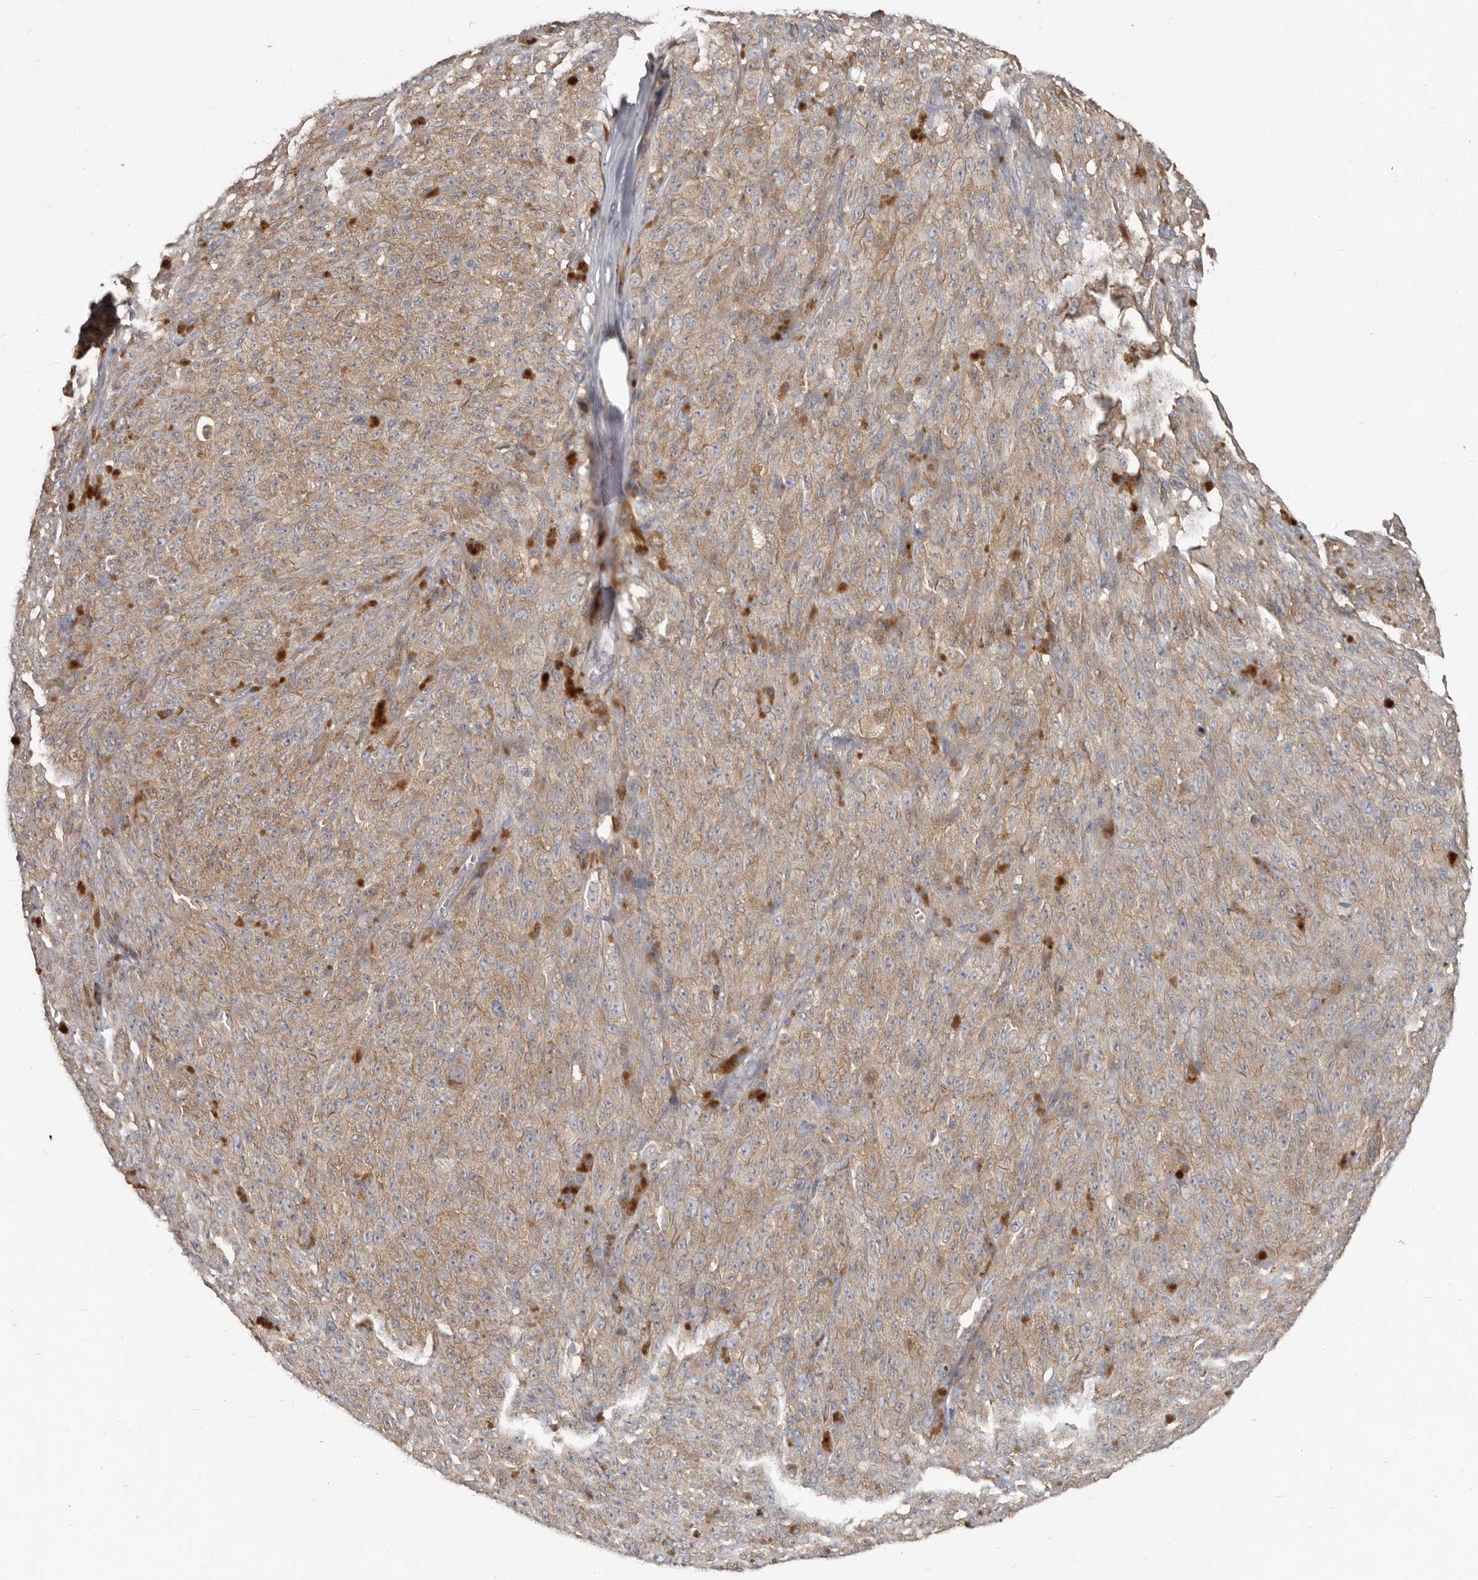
{"staining": {"intensity": "weak", "quantity": ">75%", "location": "cytoplasmic/membranous"}, "tissue": "melanoma", "cell_type": "Tumor cells", "image_type": "cancer", "snomed": [{"axis": "morphology", "description": "Malignant melanoma, NOS"}, {"axis": "topography", "description": "Skin"}], "caption": "Malignant melanoma tissue shows weak cytoplasmic/membranous expression in approximately >75% of tumor cells, visualized by immunohistochemistry.", "gene": "AKNAD1", "patient": {"sex": "female", "age": 82}}